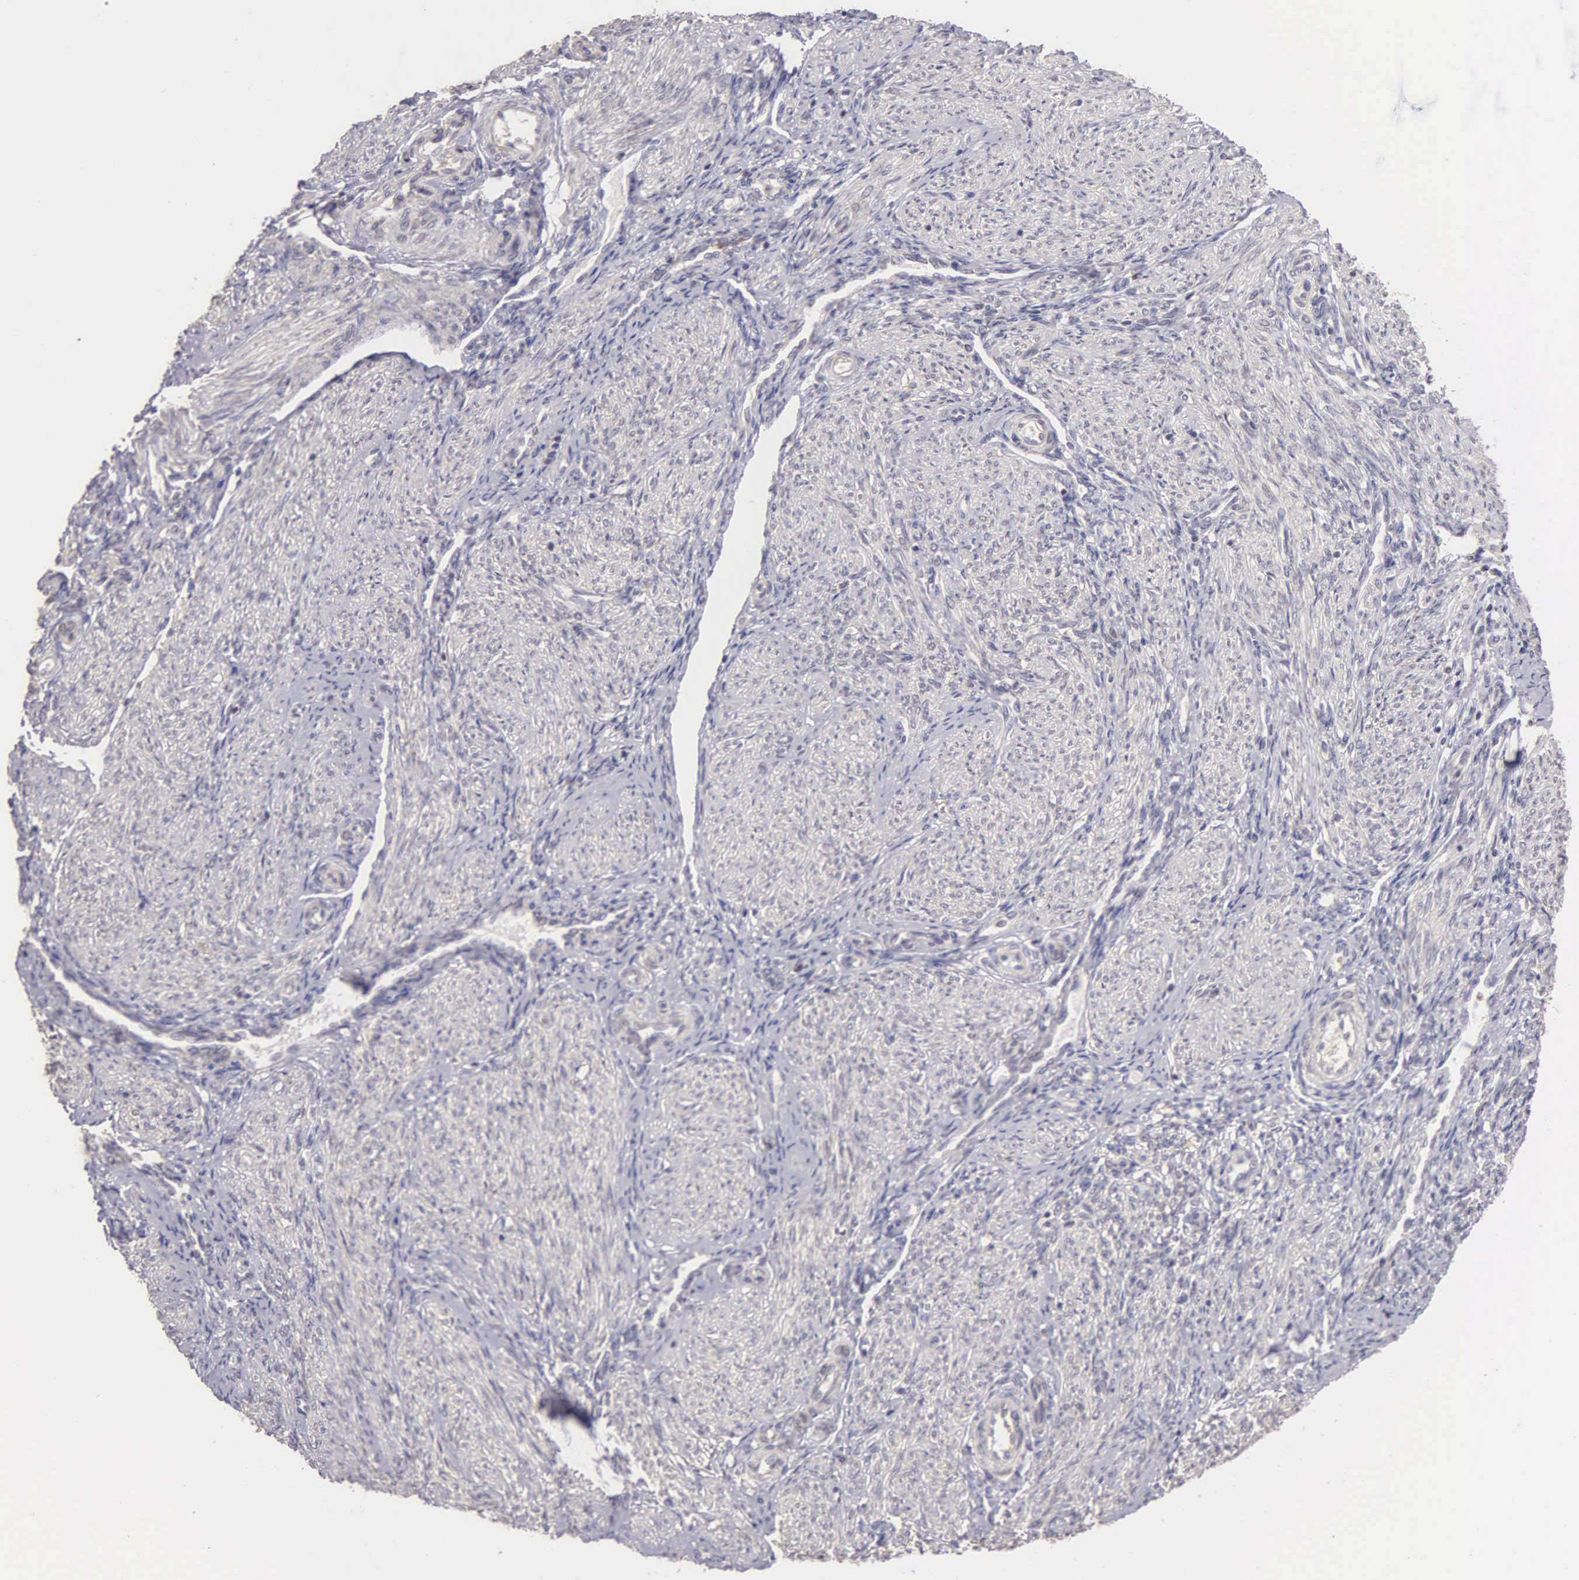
{"staining": {"intensity": "negative", "quantity": "none", "location": "none"}, "tissue": "endometrium", "cell_type": "Cells in endometrial stroma", "image_type": "normal", "snomed": [{"axis": "morphology", "description": "Normal tissue, NOS"}, {"axis": "topography", "description": "Endometrium"}], "caption": "Immunohistochemistry image of normal endometrium stained for a protein (brown), which shows no expression in cells in endometrial stroma. (Brightfield microscopy of DAB (3,3'-diaminobenzidine) IHC at high magnification).", "gene": "BRD1", "patient": {"sex": "female", "age": 36}}